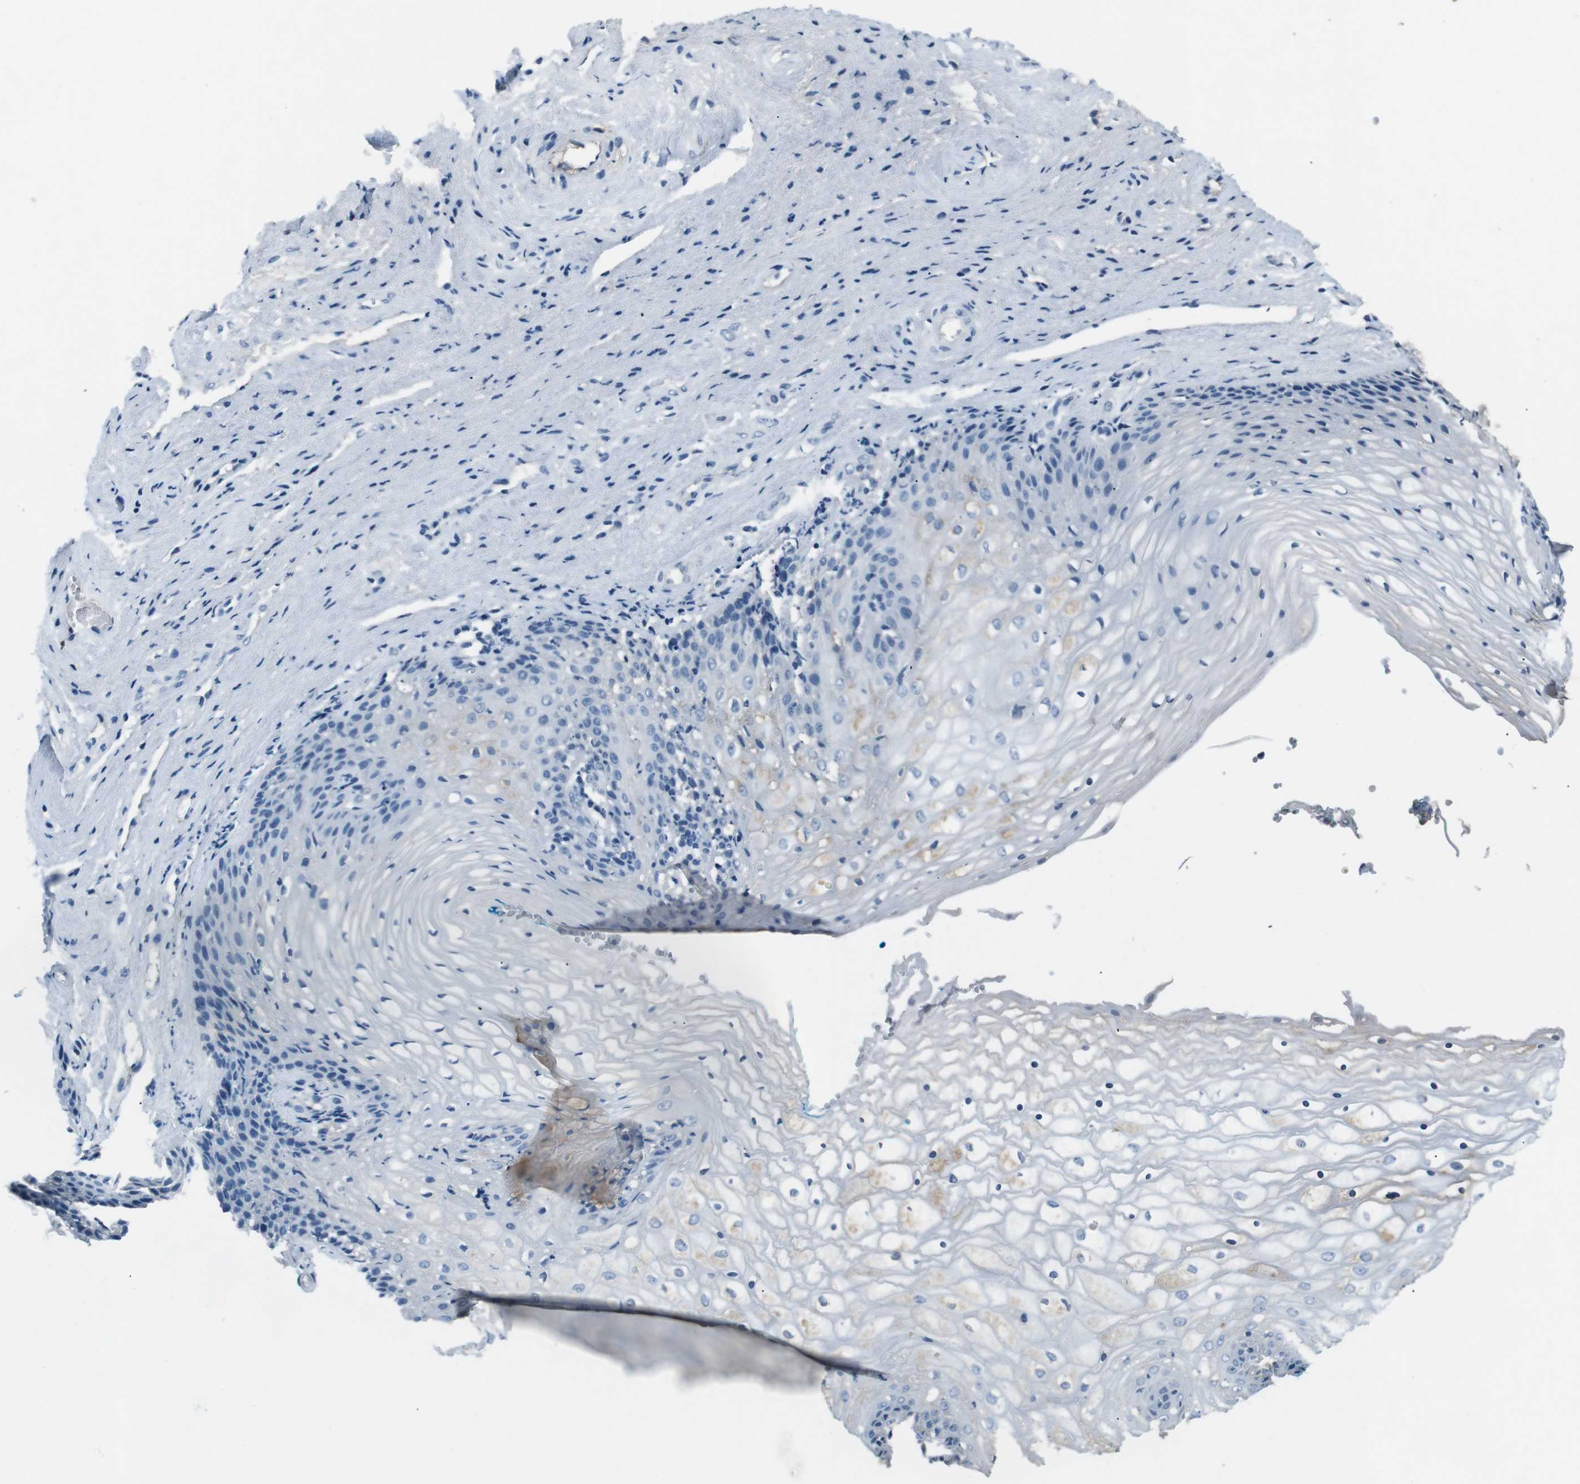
{"staining": {"intensity": "negative", "quantity": "none", "location": "none"}, "tissue": "vagina", "cell_type": "Squamous epithelial cells", "image_type": "normal", "snomed": [{"axis": "morphology", "description": "Normal tissue, NOS"}, {"axis": "topography", "description": "Vagina"}], "caption": "A micrograph of vagina stained for a protein reveals no brown staining in squamous epithelial cells. (Stains: DAB (3,3'-diaminobenzidine) IHC with hematoxylin counter stain, Microscopy: brightfield microscopy at high magnification).", "gene": "LEP", "patient": {"sex": "female", "age": 34}}